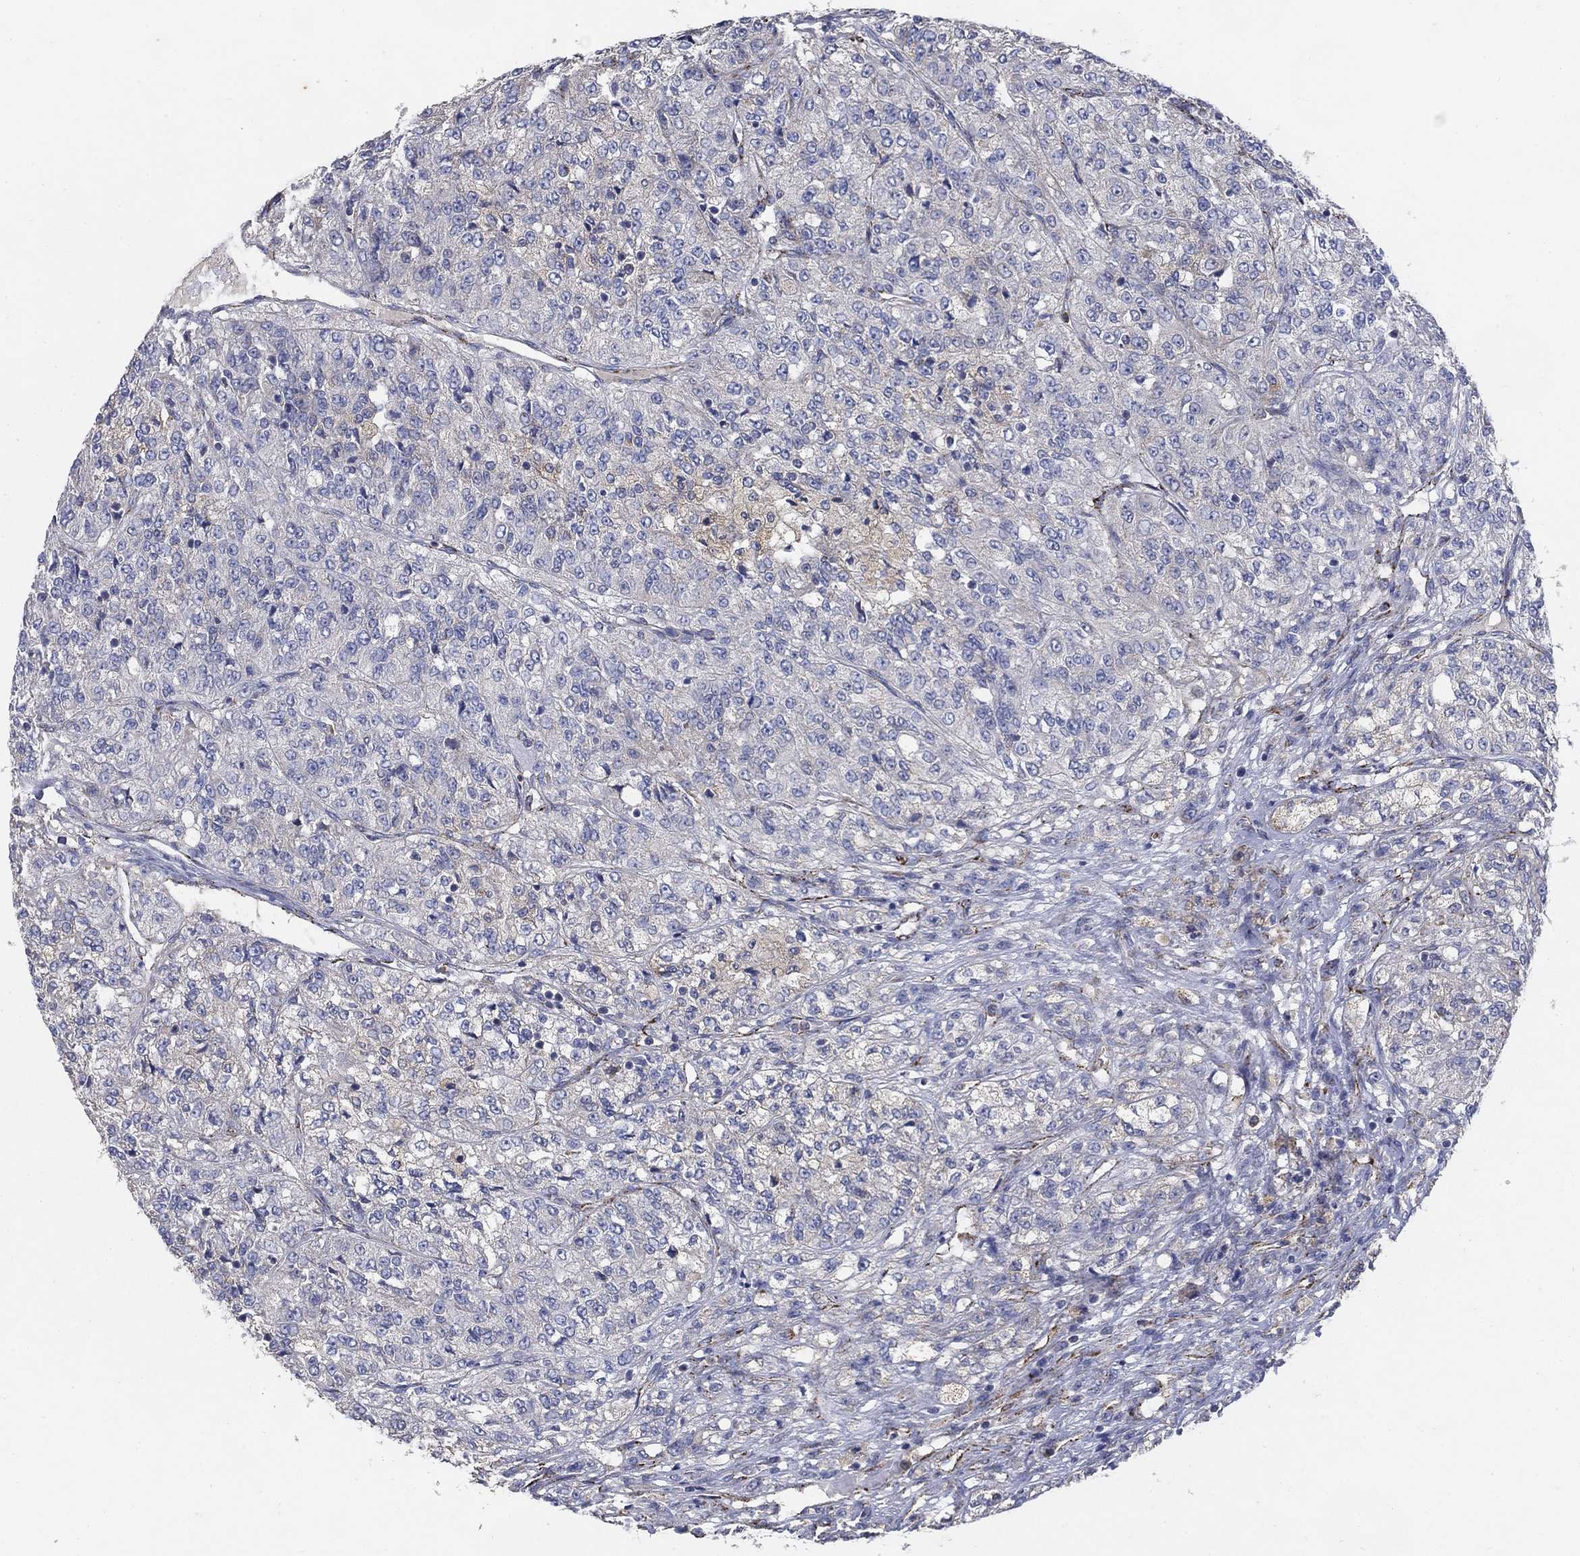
{"staining": {"intensity": "negative", "quantity": "none", "location": "none"}, "tissue": "renal cancer", "cell_type": "Tumor cells", "image_type": "cancer", "snomed": [{"axis": "morphology", "description": "Adenocarcinoma, NOS"}, {"axis": "topography", "description": "Kidney"}], "caption": "Tumor cells show no significant protein expression in adenocarcinoma (renal).", "gene": "PNPLA2", "patient": {"sex": "female", "age": 63}}